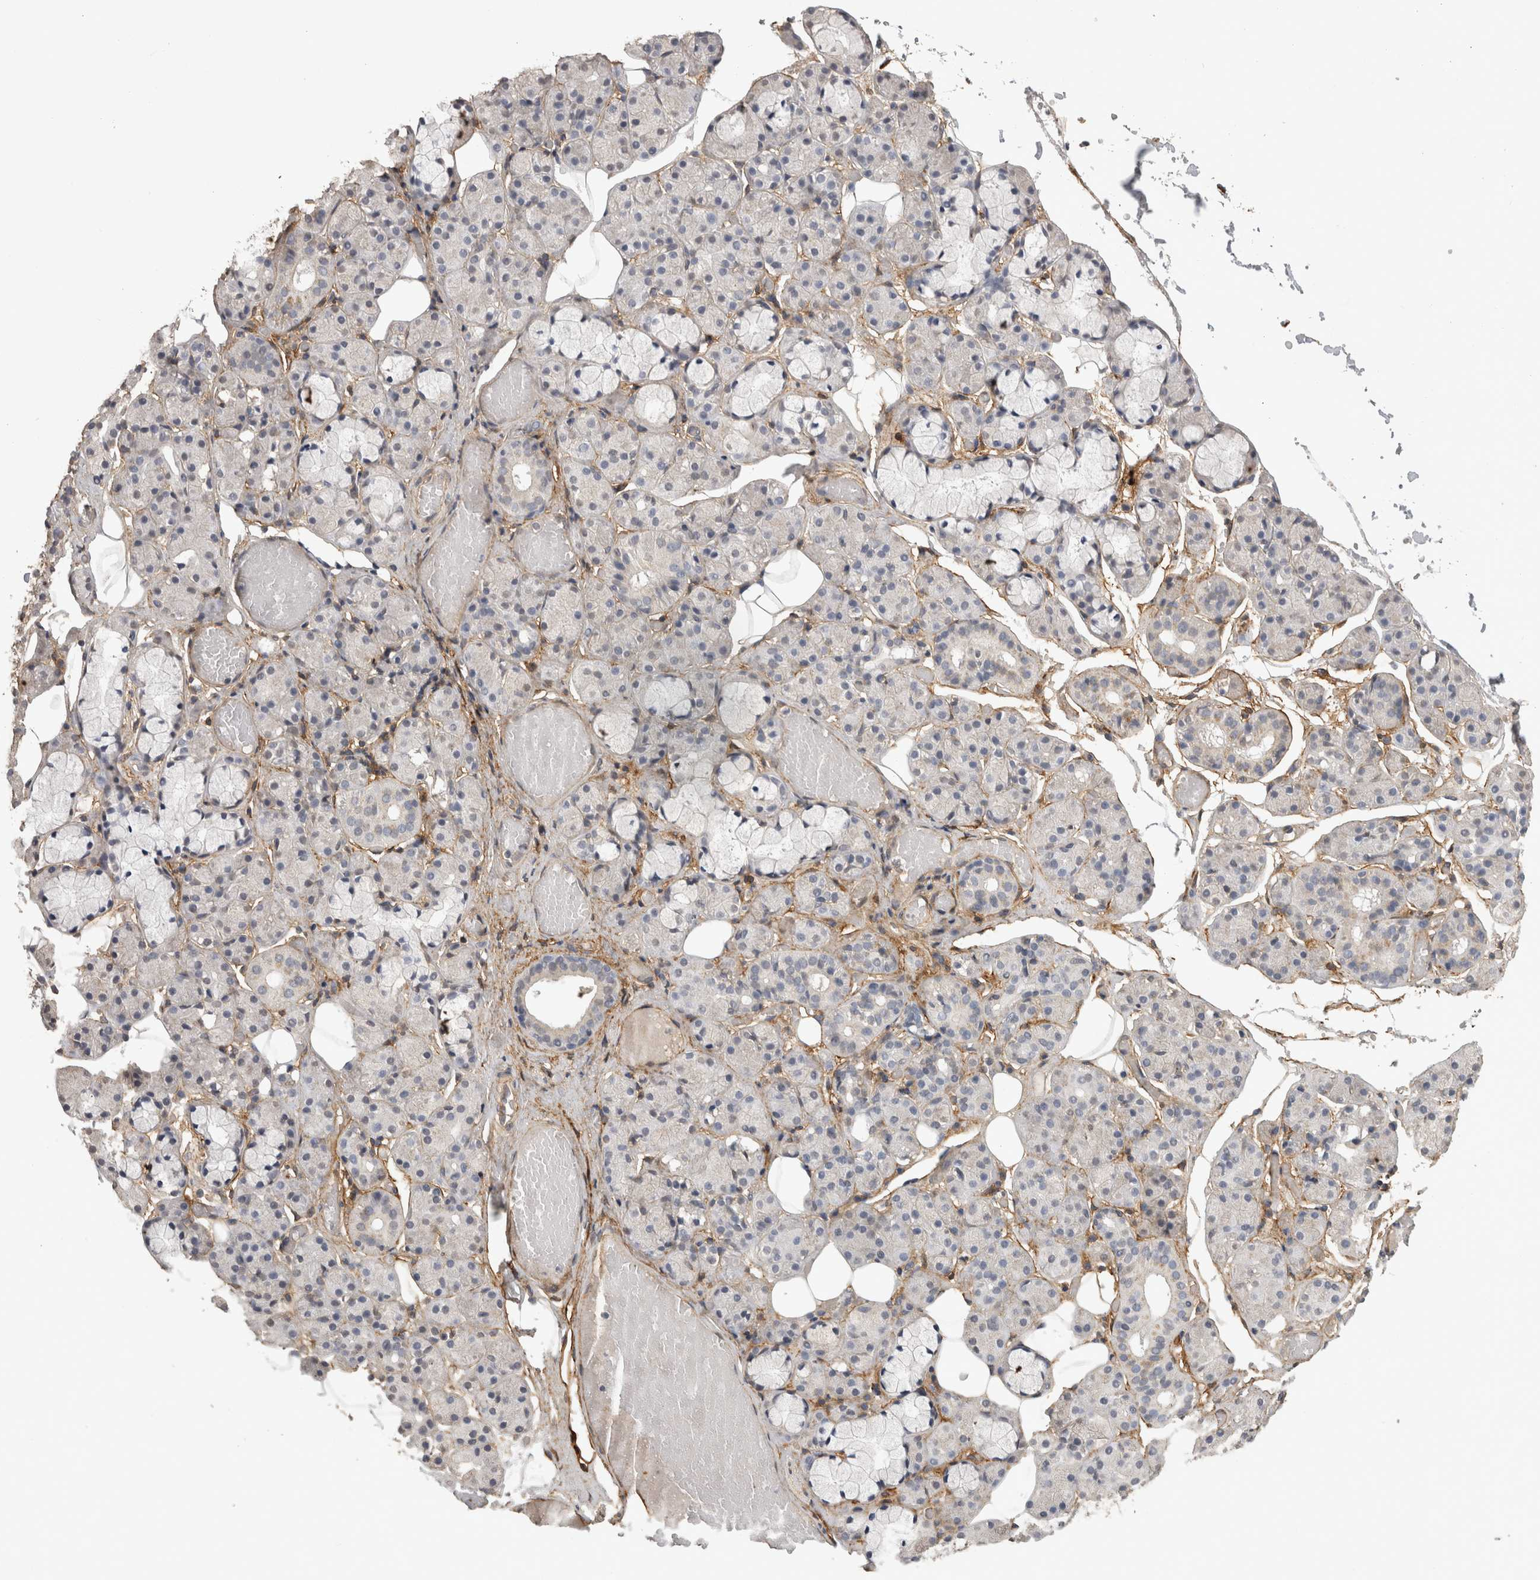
{"staining": {"intensity": "negative", "quantity": "none", "location": "none"}, "tissue": "salivary gland", "cell_type": "Glandular cells", "image_type": "normal", "snomed": [{"axis": "morphology", "description": "Normal tissue, NOS"}, {"axis": "topography", "description": "Salivary gland"}], "caption": "Micrograph shows no protein staining in glandular cells of benign salivary gland.", "gene": "RECK", "patient": {"sex": "male", "age": 63}}